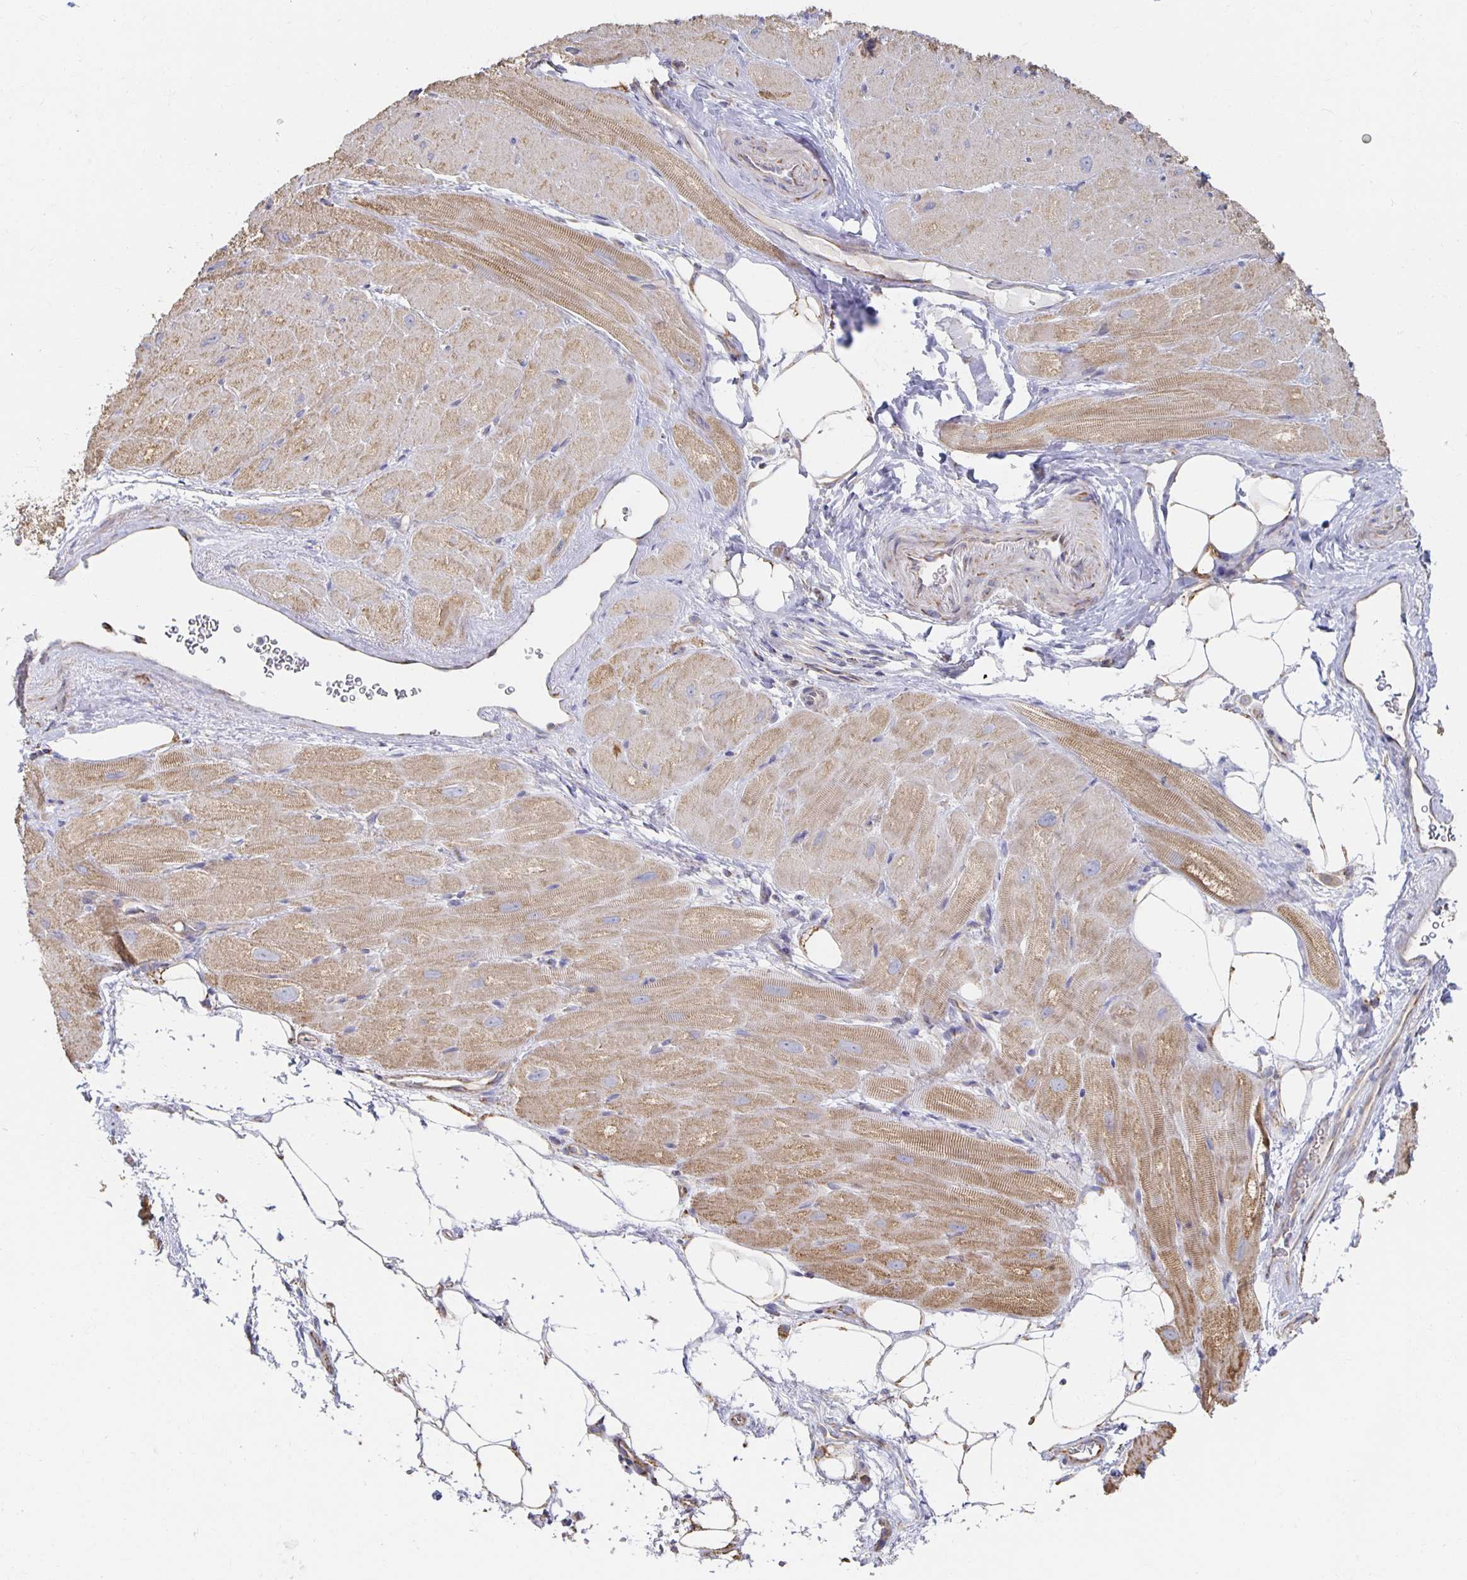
{"staining": {"intensity": "moderate", "quantity": "25%-75%", "location": "cytoplasmic/membranous"}, "tissue": "heart muscle", "cell_type": "Cardiomyocytes", "image_type": "normal", "snomed": [{"axis": "morphology", "description": "Normal tissue, NOS"}, {"axis": "topography", "description": "Heart"}], "caption": "A high-resolution image shows immunohistochemistry (IHC) staining of benign heart muscle, which reveals moderate cytoplasmic/membranous expression in approximately 25%-75% of cardiomyocytes. The protein is stained brown, and the nuclei are stained in blue (DAB (3,3'-diaminobenzidine) IHC with brightfield microscopy, high magnification).", "gene": "NKX2", "patient": {"sex": "male", "age": 62}}